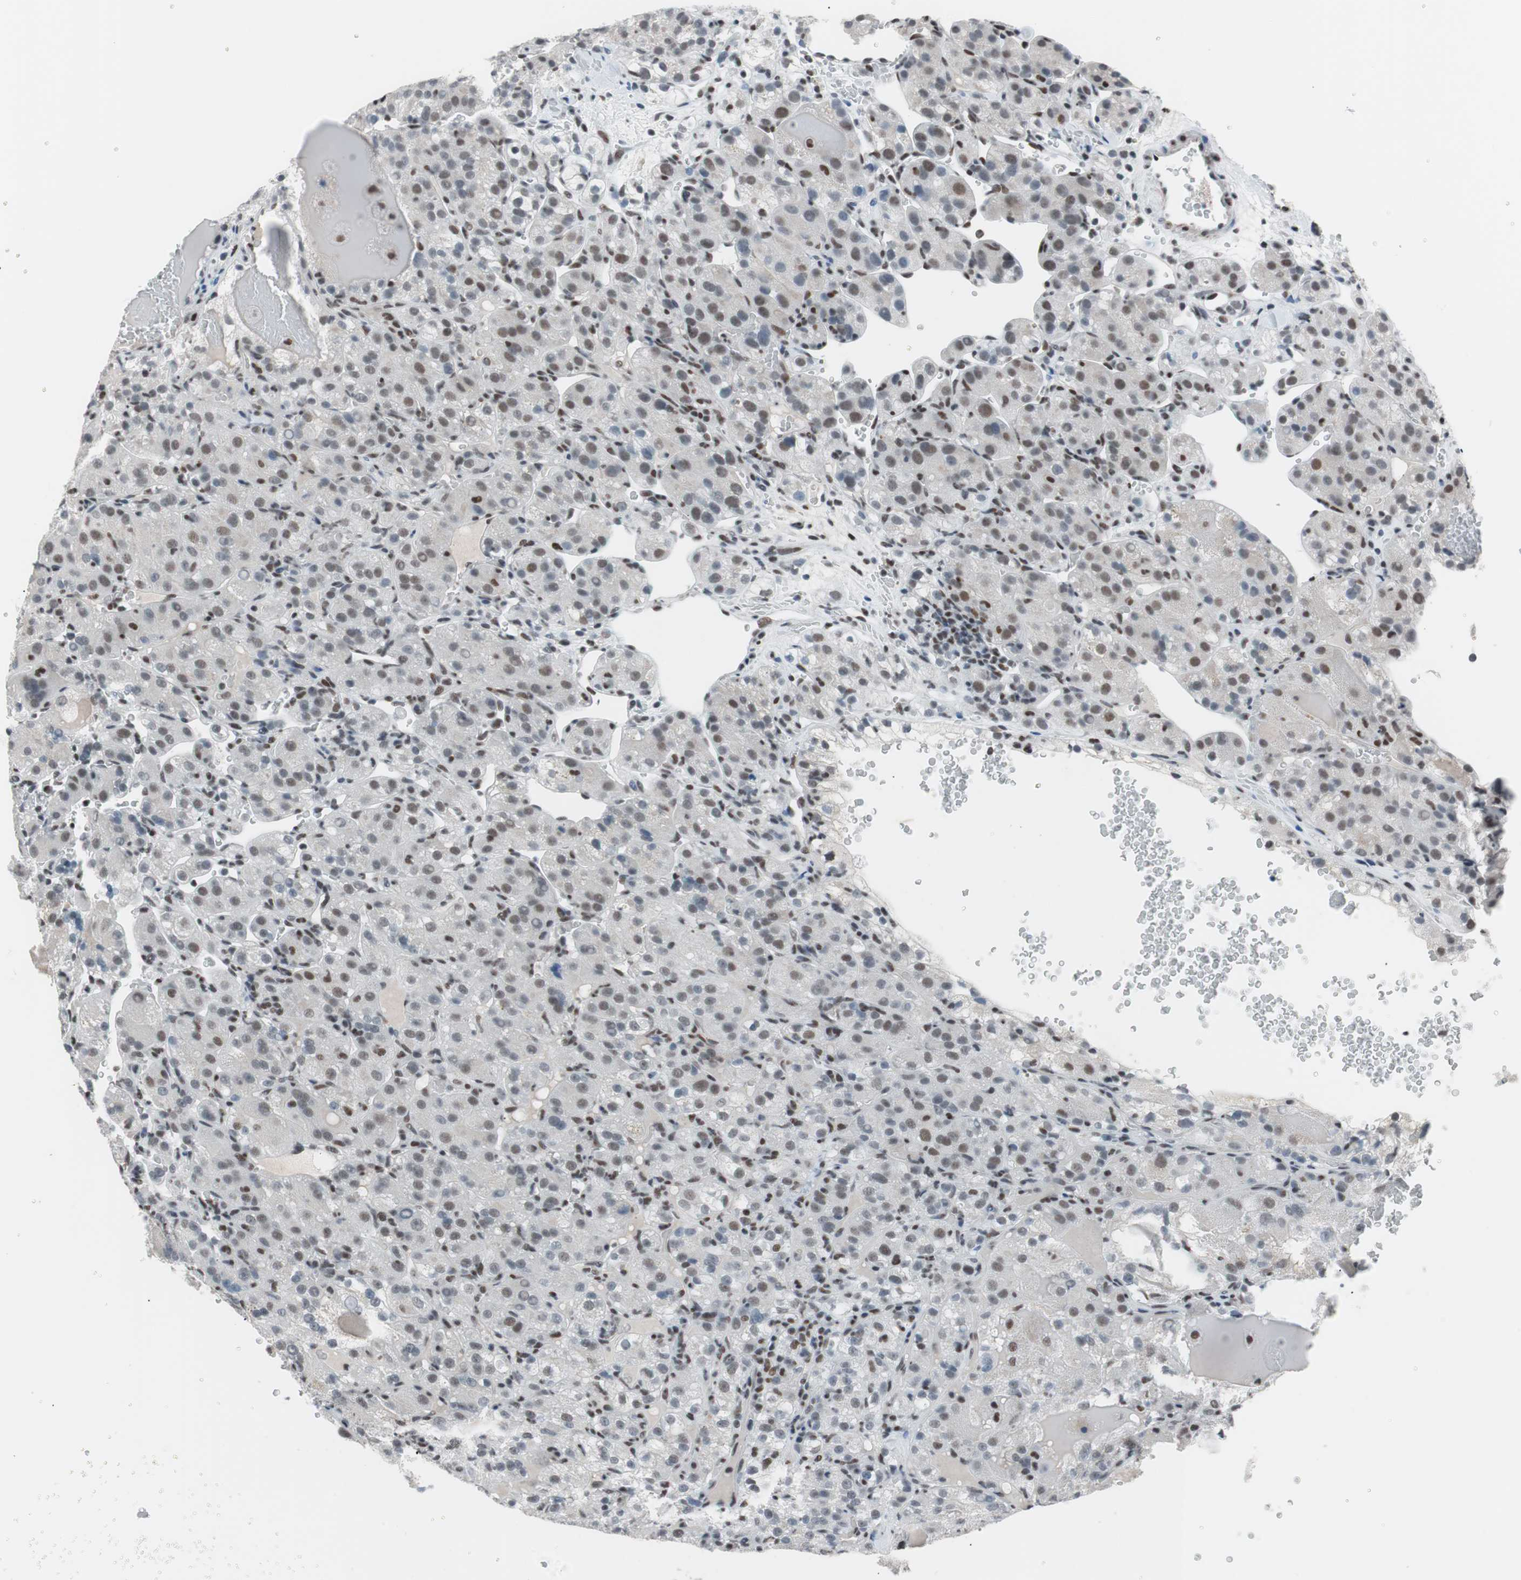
{"staining": {"intensity": "weak", "quantity": "25%-75%", "location": "nuclear"}, "tissue": "renal cancer", "cell_type": "Tumor cells", "image_type": "cancer", "snomed": [{"axis": "morphology", "description": "Normal tissue, NOS"}, {"axis": "morphology", "description": "Adenocarcinoma, NOS"}, {"axis": "topography", "description": "Kidney"}], "caption": "Renal adenocarcinoma stained with a brown dye reveals weak nuclear positive positivity in approximately 25%-75% of tumor cells.", "gene": "ARID1A", "patient": {"sex": "male", "age": 61}}